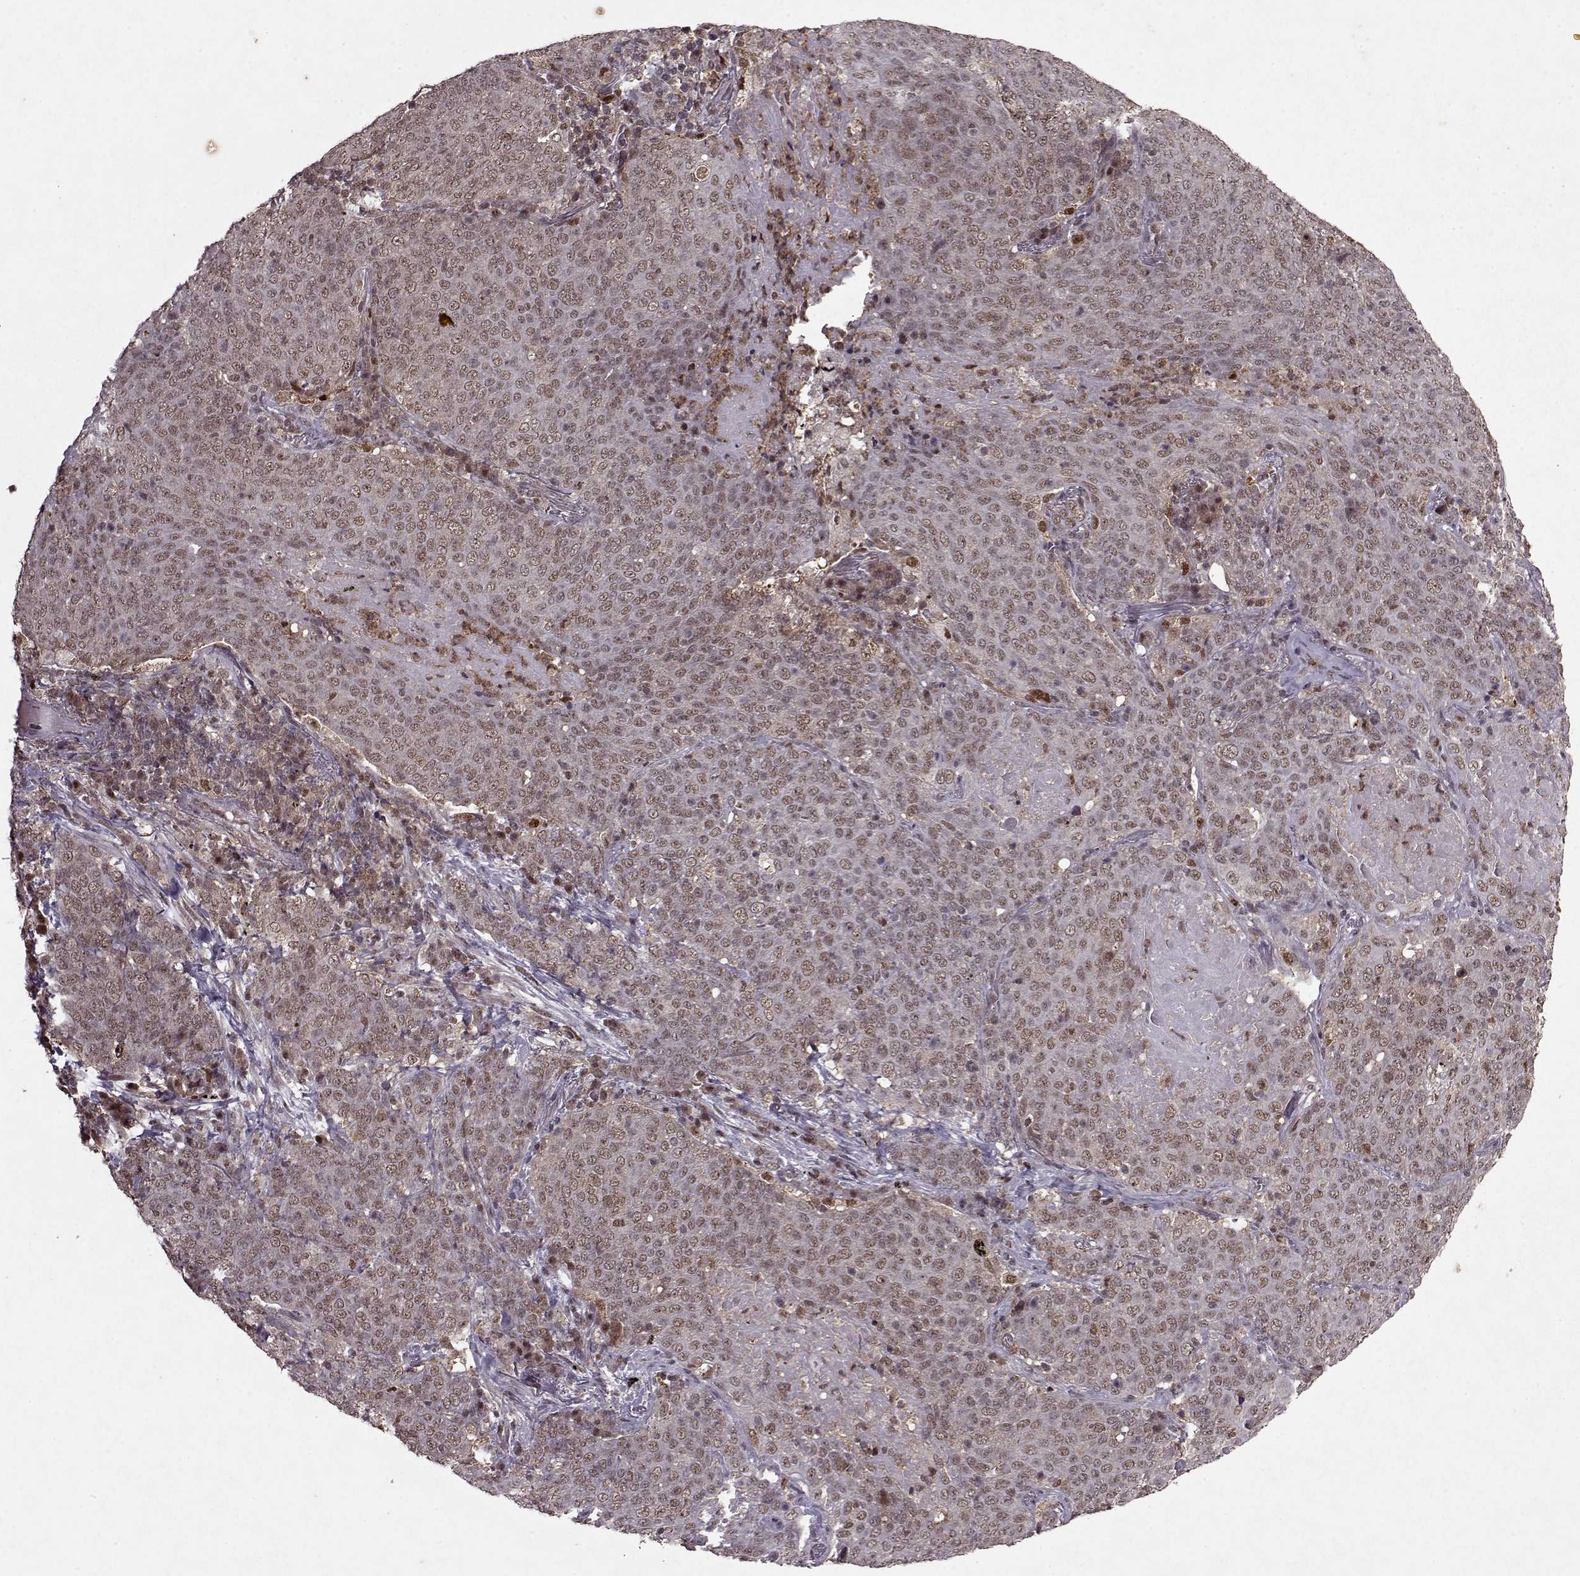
{"staining": {"intensity": "weak", "quantity": ">75%", "location": "nuclear"}, "tissue": "lung cancer", "cell_type": "Tumor cells", "image_type": "cancer", "snomed": [{"axis": "morphology", "description": "Squamous cell carcinoma, NOS"}, {"axis": "topography", "description": "Lung"}], "caption": "This histopathology image exhibits immunohistochemistry staining of human squamous cell carcinoma (lung), with low weak nuclear positivity in about >75% of tumor cells.", "gene": "PSMA7", "patient": {"sex": "male", "age": 82}}